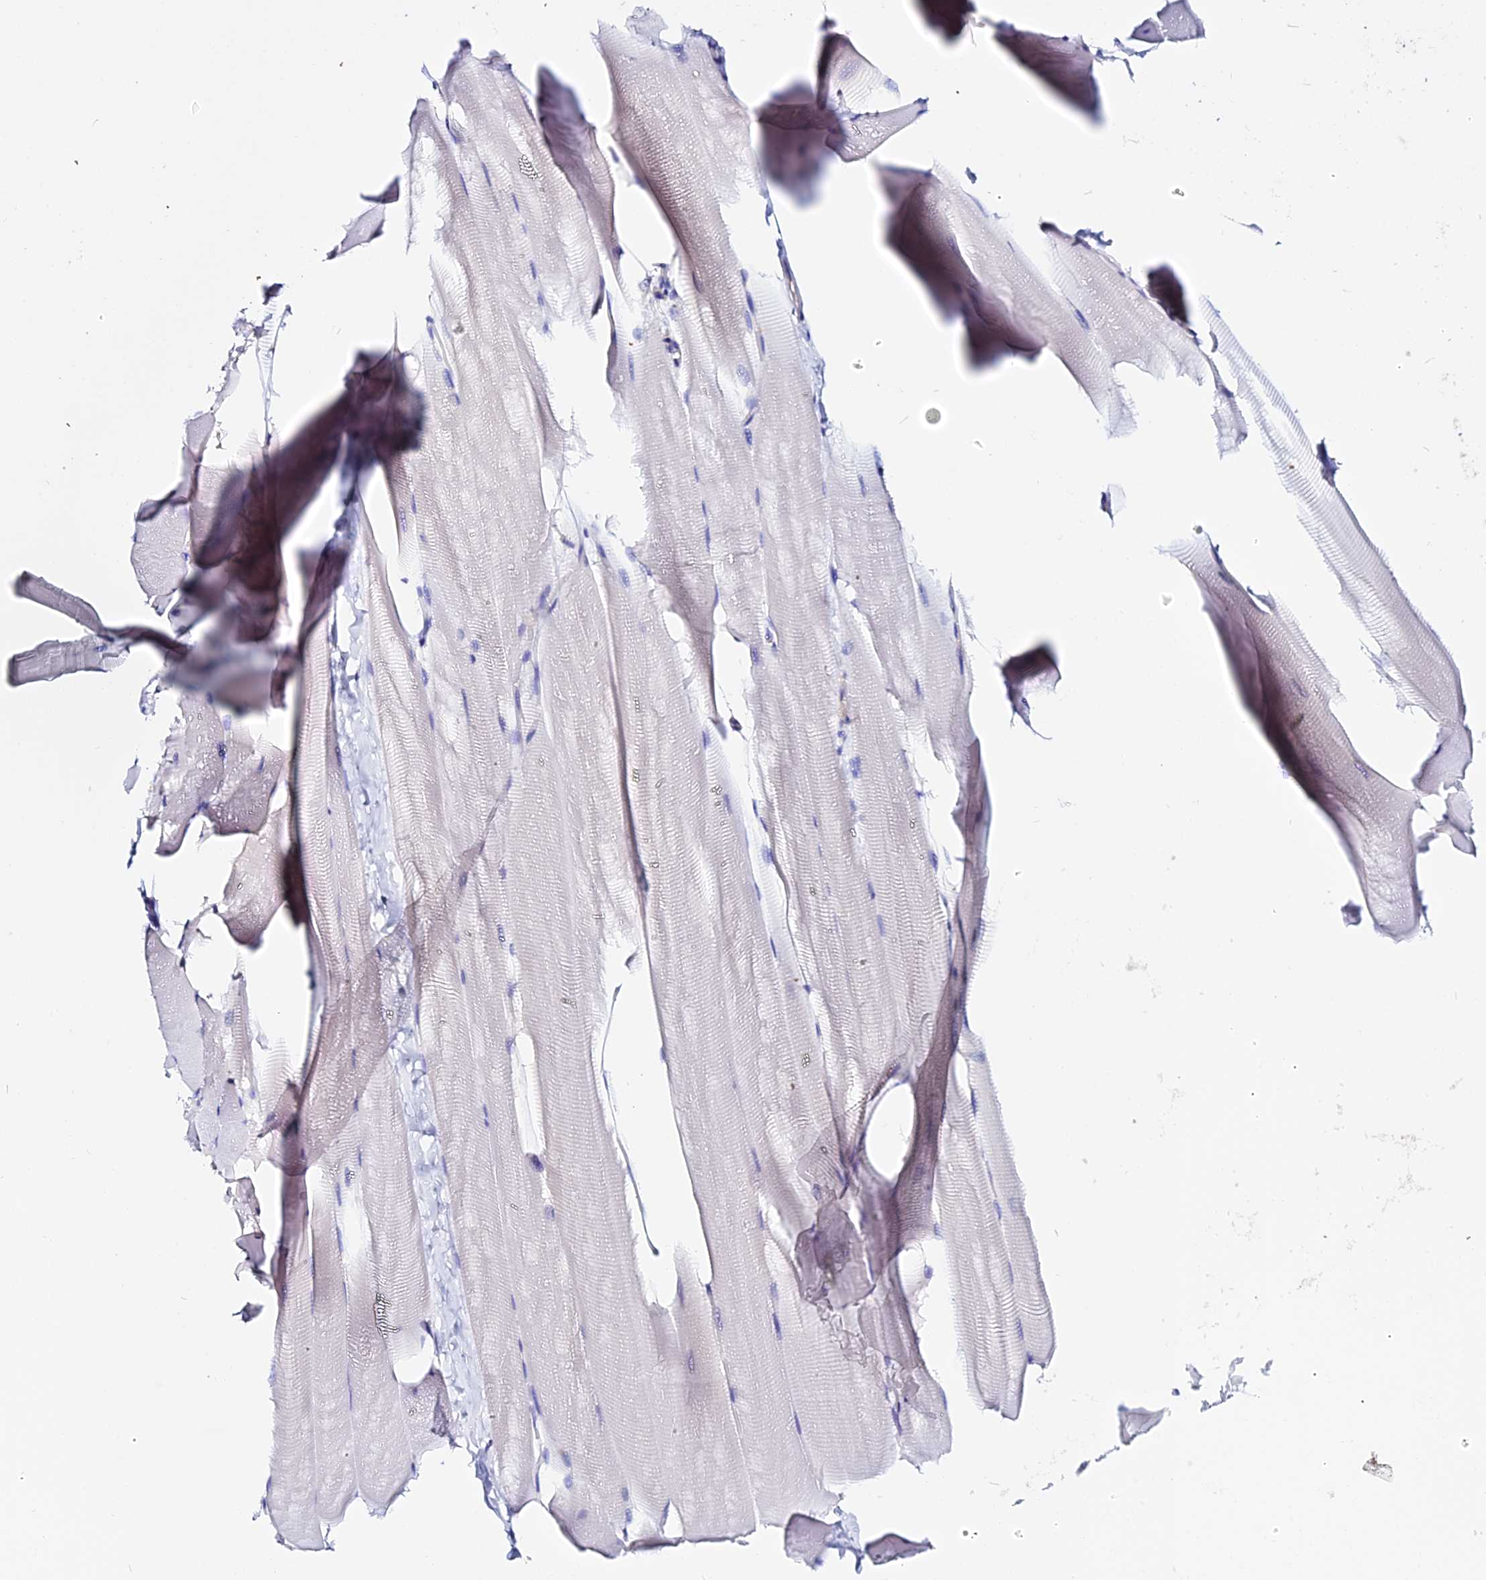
{"staining": {"intensity": "negative", "quantity": "none", "location": "none"}, "tissue": "skeletal muscle", "cell_type": "Myocytes", "image_type": "normal", "snomed": [{"axis": "morphology", "description": "Normal tissue, NOS"}, {"axis": "topography", "description": "Skeletal muscle"}], "caption": "Immunohistochemical staining of unremarkable human skeletal muscle exhibits no significant expression in myocytes.", "gene": "EEF1G", "patient": {"sex": "male", "age": 25}}